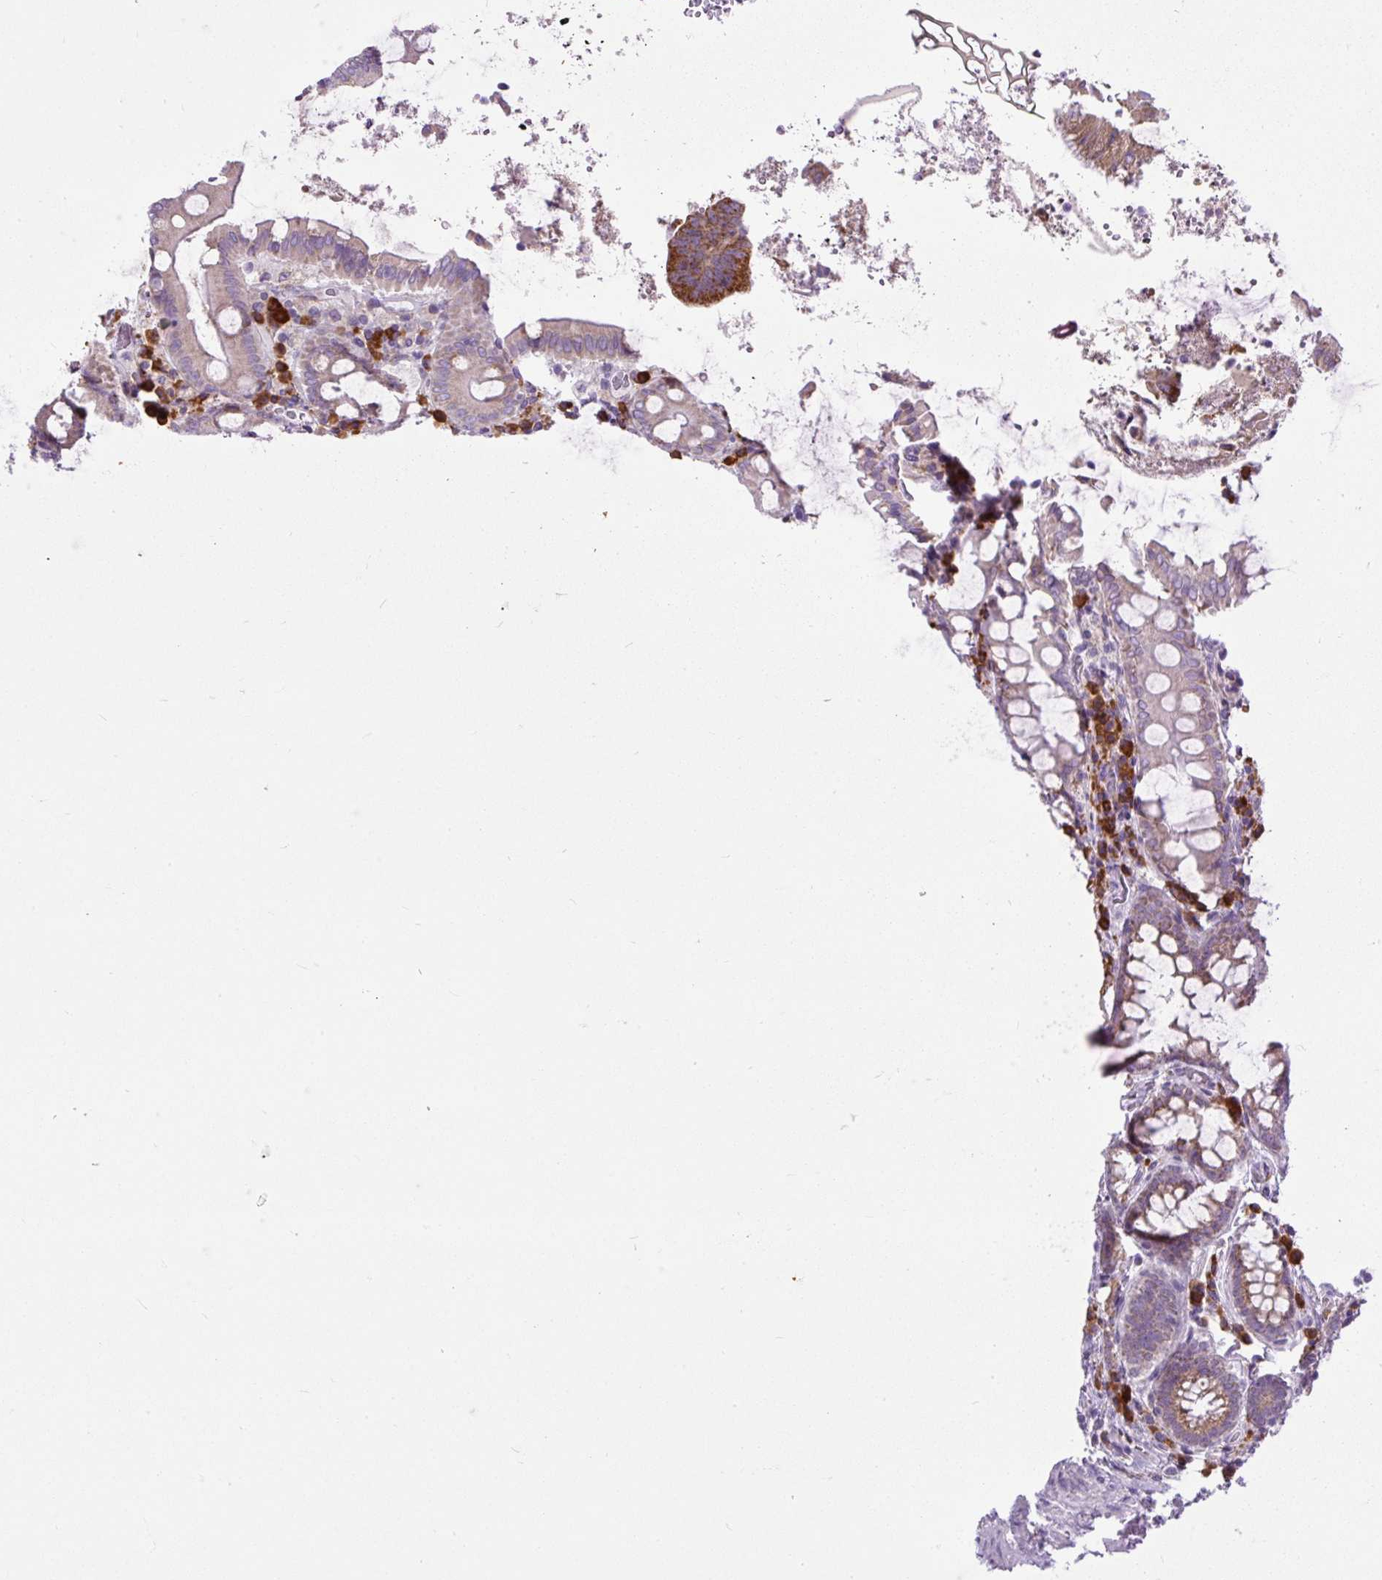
{"staining": {"intensity": "moderate", "quantity": ">75%", "location": "cytoplasmic/membranous"}, "tissue": "colorectal cancer", "cell_type": "Tumor cells", "image_type": "cancer", "snomed": [{"axis": "morphology", "description": "Adenocarcinoma, NOS"}, {"axis": "topography", "description": "Colon"}], "caption": "Immunohistochemistry (IHC) of colorectal cancer displays medium levels of moderate cytoplasmic/membranous staining in about >75% of tumor cells.", "gene": "SYBU", "patient": {"sex": "female", "age": 43}}